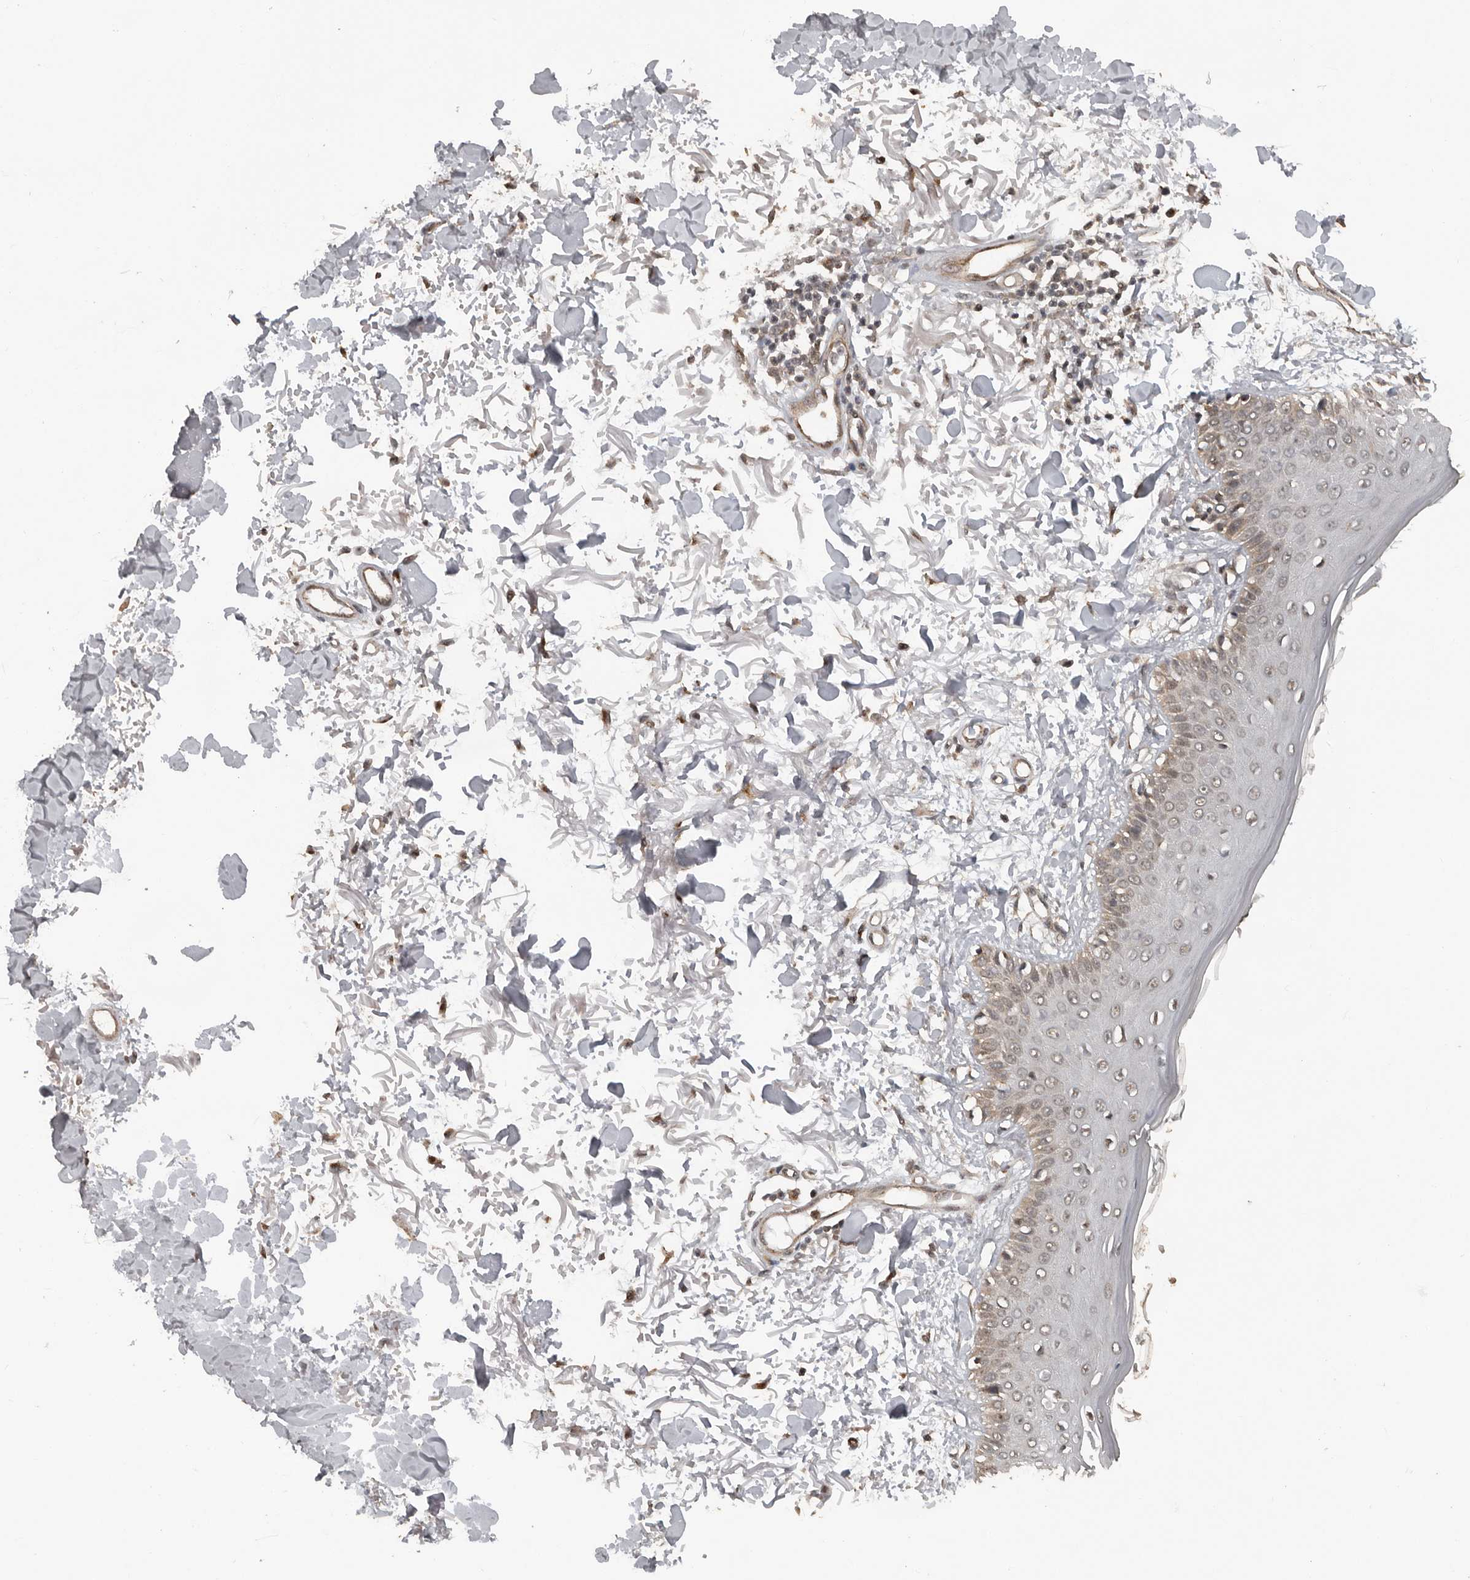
{"staining": {"intensity": "moderate", "quantity": ">75%", "location": "cytoplasmic/membranous"}, "tissue": "skin", "cell_type": "Fibroblasts", "image_type": "normal", "snomed": [{"axis": "morphology", "description": "Normal tissue, NOS"}, {"axis": "morphology", "description": "Squamous cell carcinoma, NOS"}, {"axis": "topography", "description": "Skin"}, {"axis": "topography", "description": "Peripheral nerve tissue"}], "caption": "Protein expression analysis of unremarkable skin demonstrates moderate cytoplasmic/membranous positivity in approximately >75% of fibroblasts.", "gene": "CEP350", "patient": {"sex": "male", "age": 83}}